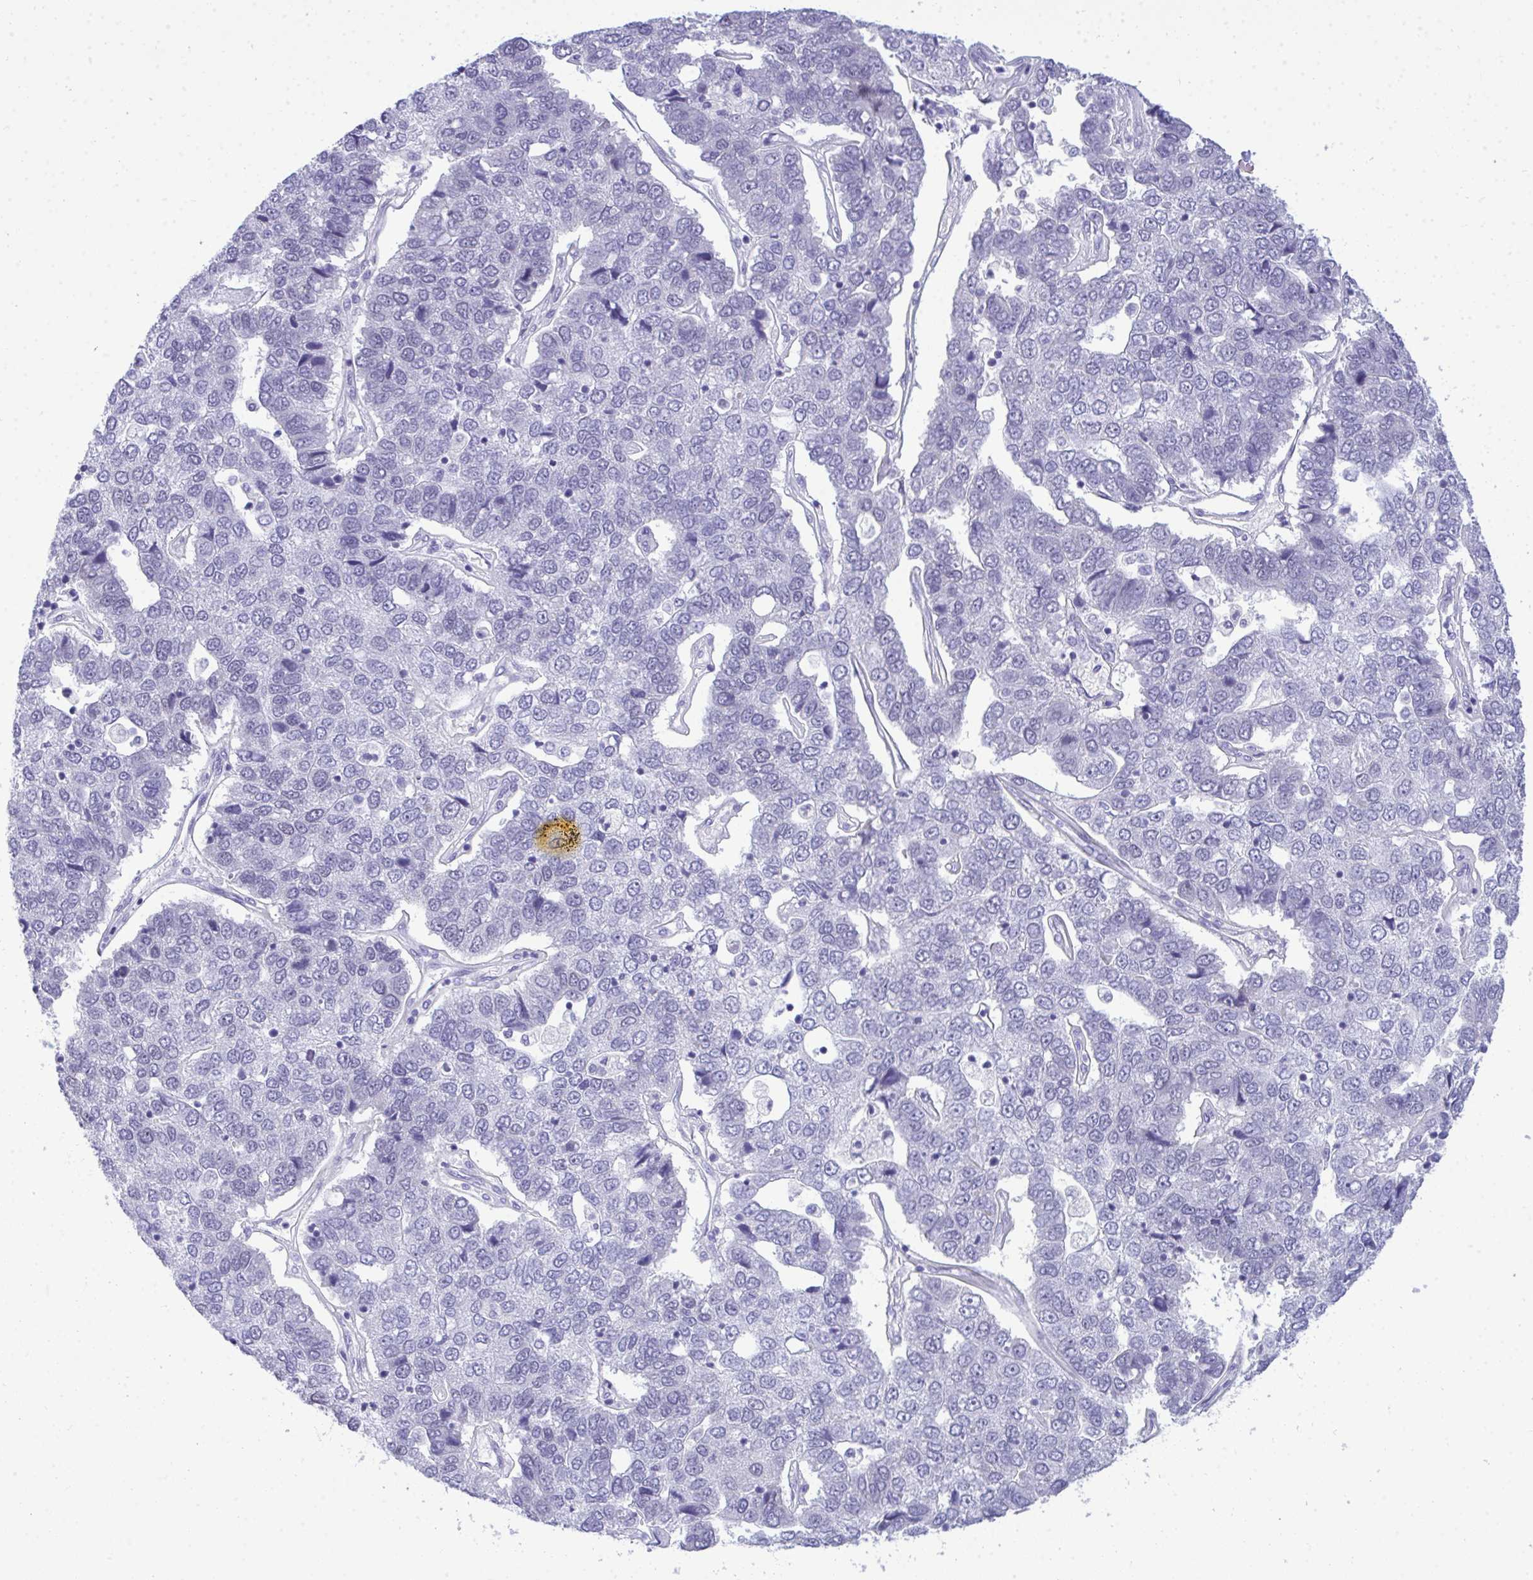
{"staining": {"intensity": "negative", "quantity": "none", "location": "none"}, "tissue": "pancreatic cancer", "cell_type": "Tumor cells", "image_type": "cancer", "snomed": [{"axis": "morphology", "description": "Adenocarcinoma, NOS"}, {"axis": "topography", "description": "Pancreas"}], "caption": "The immunohistochemistry (IHC) histopathology image has no significant staining in tumor cells of pancreatic cancer tissue.", "gene": "TEAD4", "patient": {"sex": "female", "age": 61}}